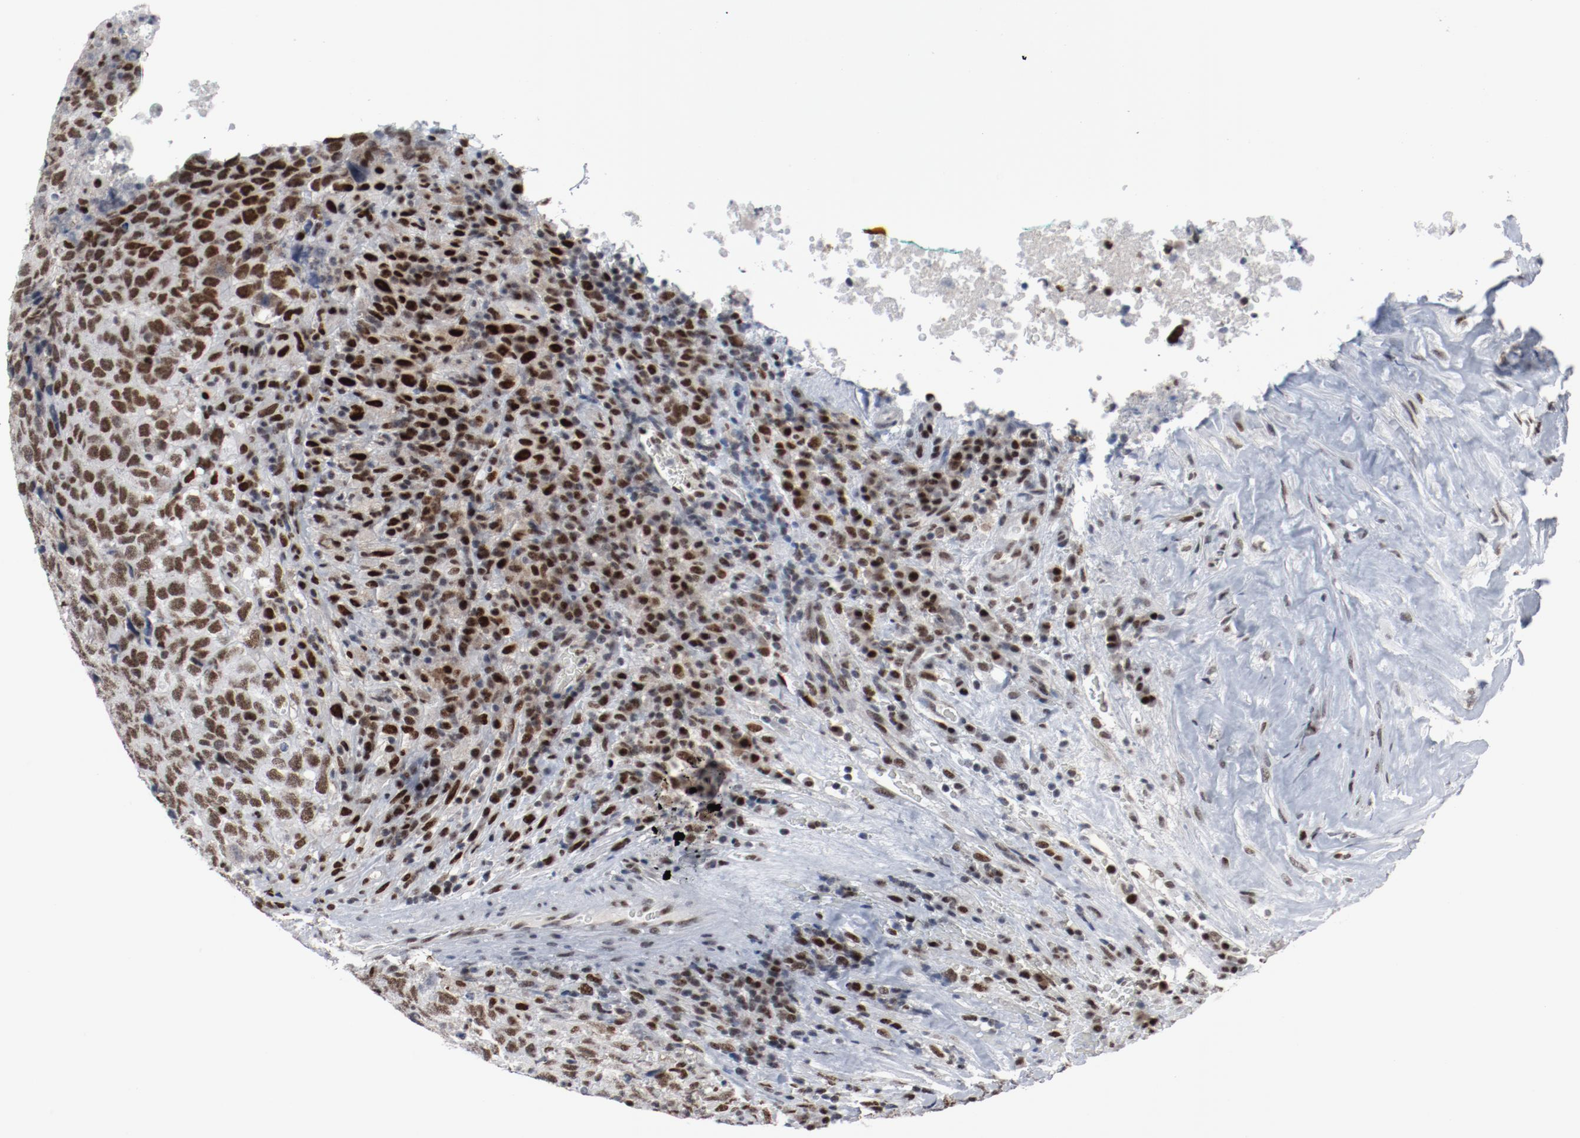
{"staining": {"intensity": "strong", "quantity": ">75%", "location": "nuclear"}, "tissue": "testis cancer", "cell_type": "Tumor cells", "image_type": "cancer", "snomed": [{"axis": "morphology", "description": "Necrosis, NOS"}, {"axis": "morphology", "description": "Carcinoma, Embryonal, NOS"}, {"axis": "topography", "description": "Testis"}], "caption": "Protein analysis of embryonal carcinoma (testis) tissue exhibits strong nuclear staining in approximately >75% of tumor cells.", "gene": "JMJD6", "patient": {"sex": "male", "age": 19}}